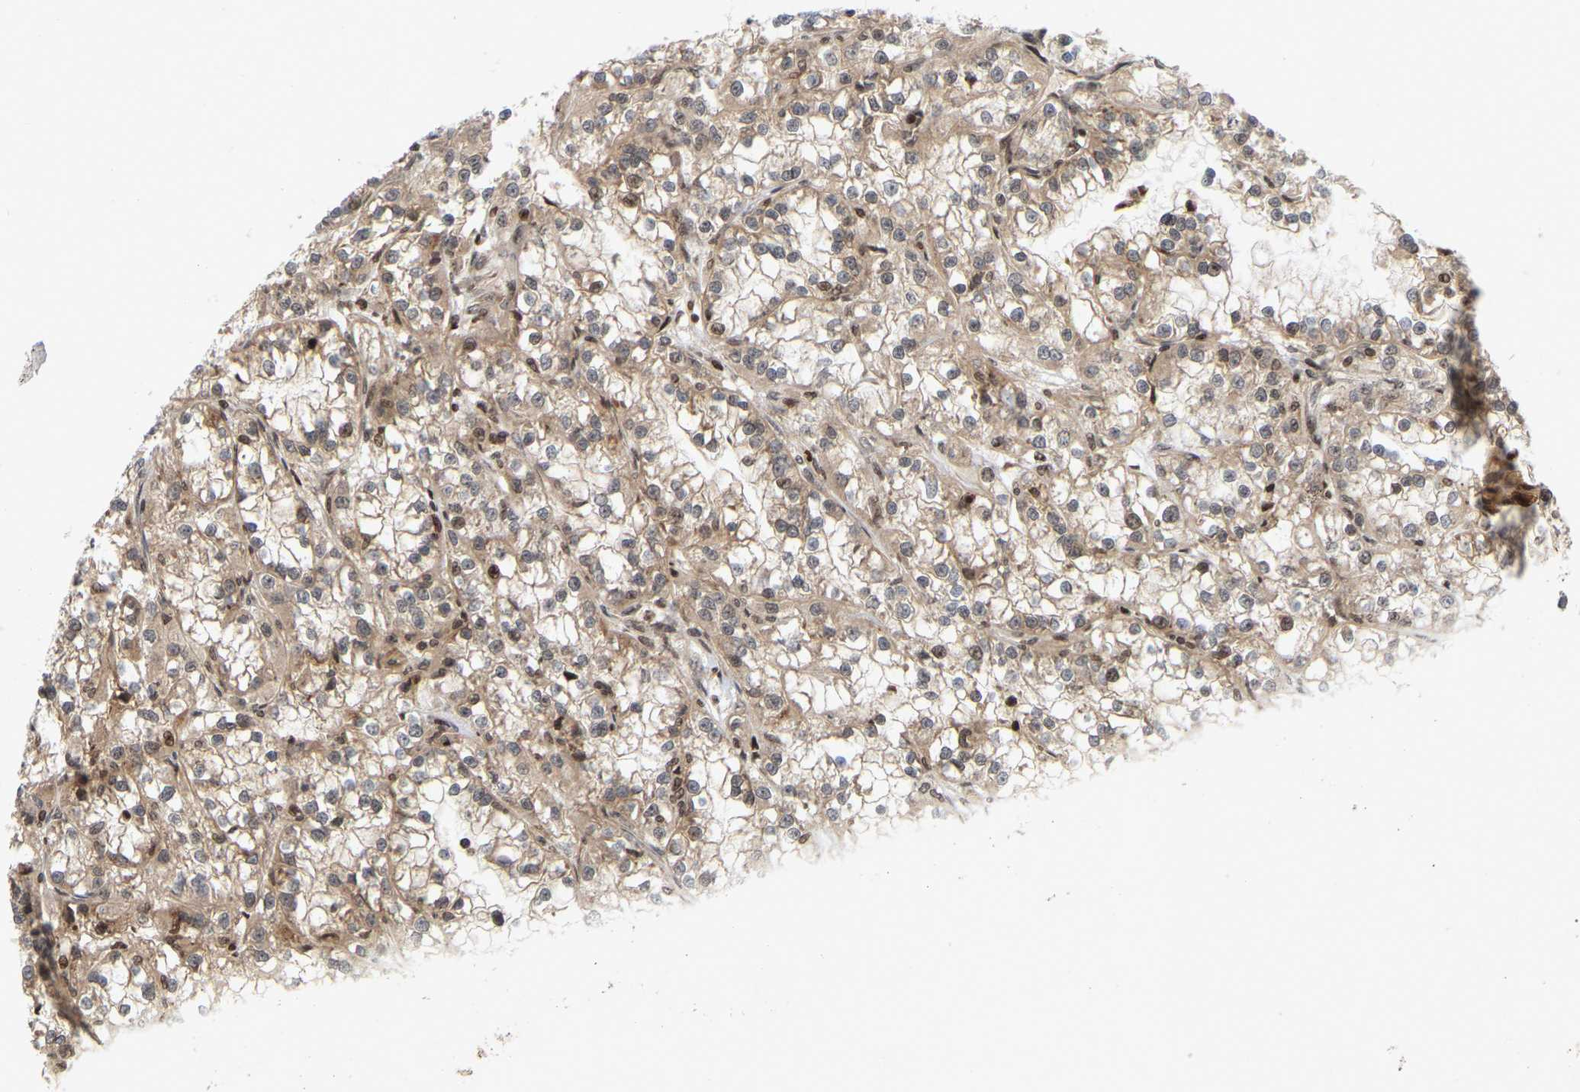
{"staining": {"intensity": "weak", "quantity": ">75%", "location": "cytoplasmic/membranous"}, "tissue": "renal cancer", "cell_type": "Tumor cells", "image_type": "cancer", "snomed": [{"axis": "morphology", "description": "Adenocarcinoma, NOS"}, {"axis": "topography", "description": "Kidney"}], "caption": "IHC (DAB (3,3'-diaminobenzidine)) staining of adenocarcinoma (renal) exhibits weak cytoplasmic/membranous protein positivity in about >75% of tumor cells.", "gene": "NFE2L2", "patient": {"sex": "female", "age": 52}}